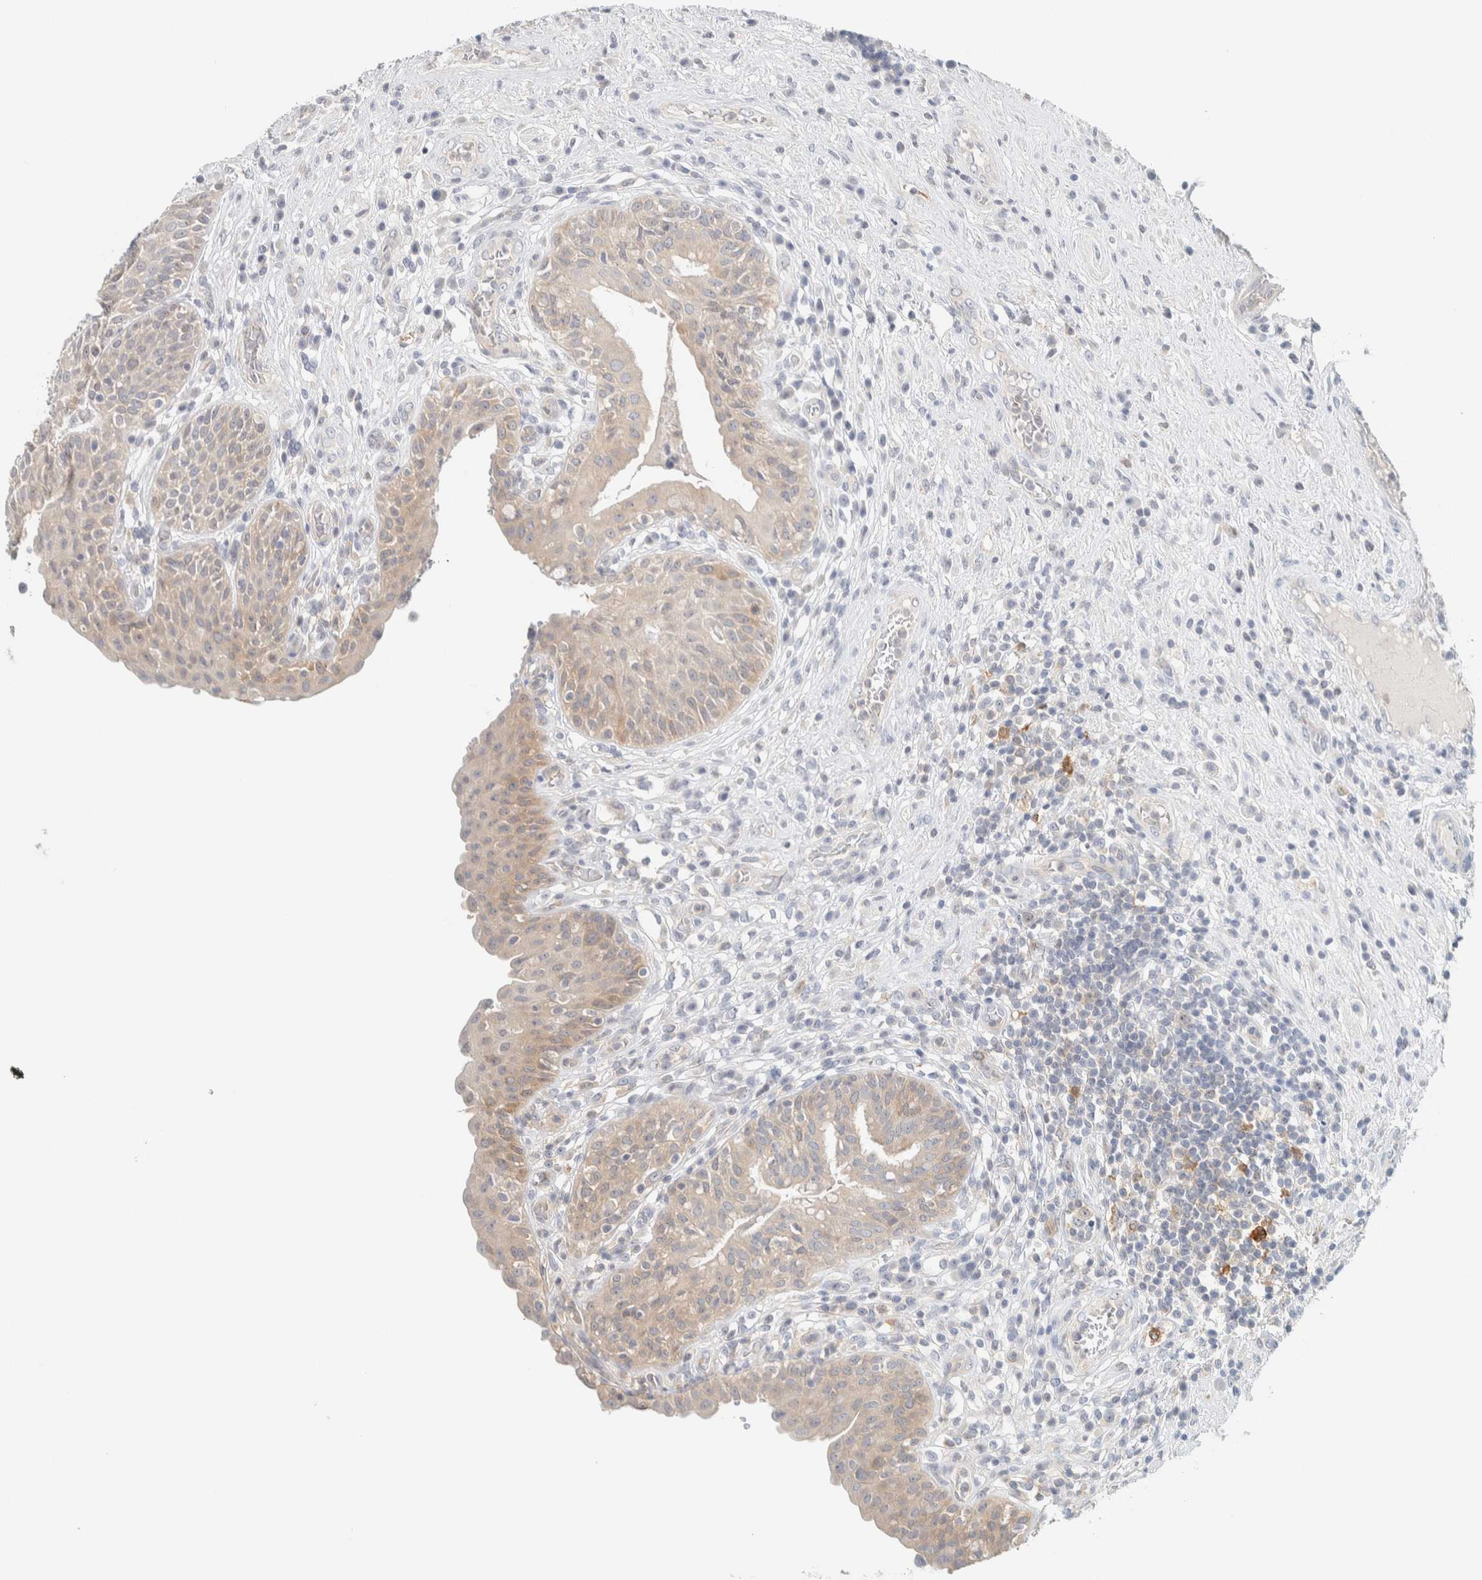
{"staining": {"intensity": "weak", "quantity": "25%-75%", "location": "cytoplasmic/membranous"}, "tissue": "urinary bladder", "cell_type": "Urothelial cells", "image_type": "normal", "snomed": [{"axis": "morphology", "description": "Normal tissue, NOS"}, {"axis": "topography", "description": "Urinary bladder"}], "caption": "This is a histology image of immunohistochemistry staining of unremarkable urinary bladder, which shows weak positivity in the cytoplasmic/membranous of urothelial cells.", "gene": "NDE1", "patient": {"sex": "female", "age": 62}}